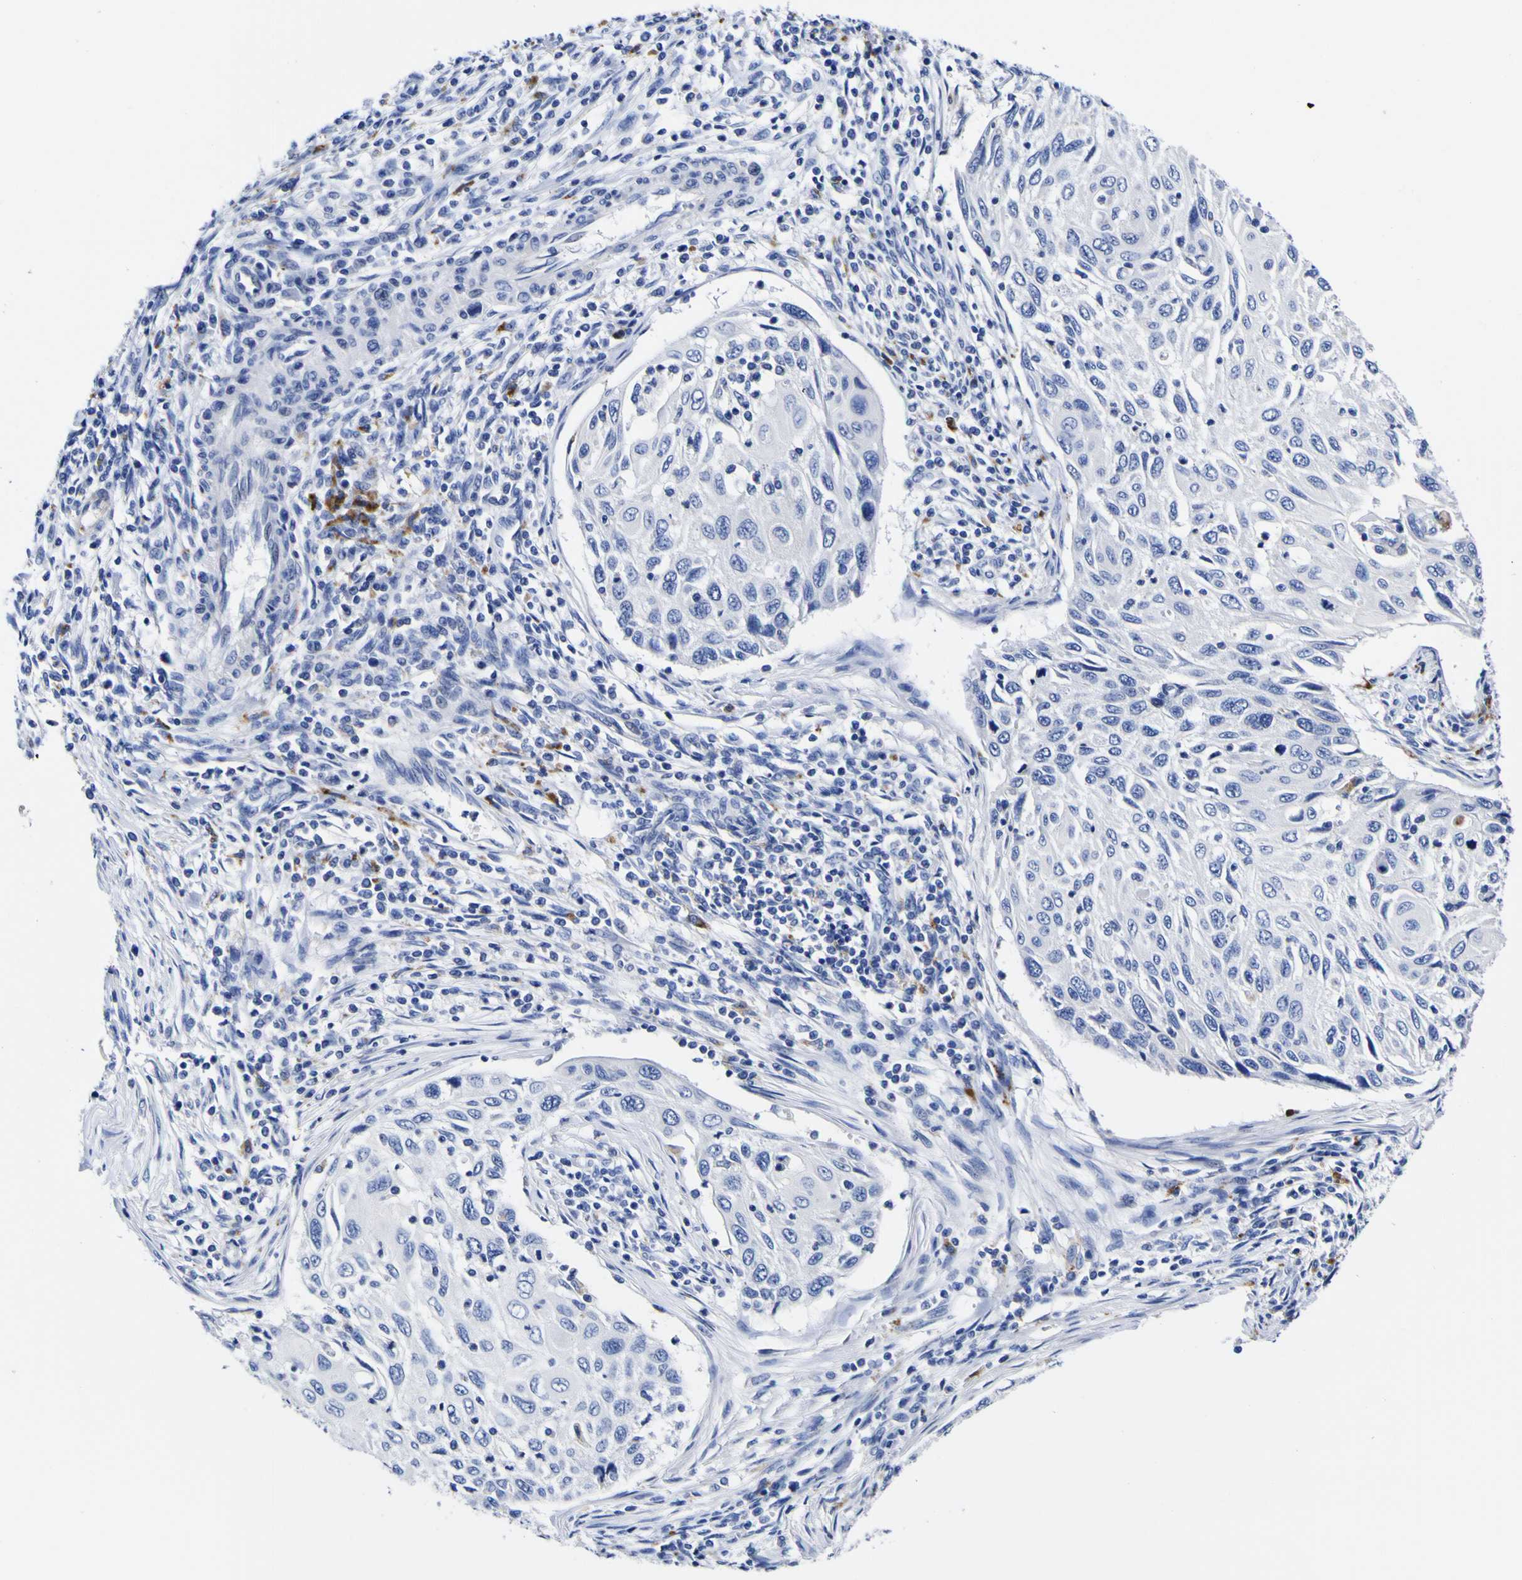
{"staining": {"intensity": "negative", "quantity": "none", "location": "none"}, "tissue": "cervical cancer", "cell_type": "Tumor cells", "image_type": "cancer", "snomed": [{"axis": "morphology", "description": "Squamous cell carcinoma, NOS"}, {"axis": "topography", "description": "Cervix"}], "caption": "High power microscopy micrograph of an IHC photomicrograph of squamous cell carcinoma (cervical), revealing no significant positivity in tumor cells.", "gene": "HLA-DQA1", "patient": {"sex": "female", "age": 70}}